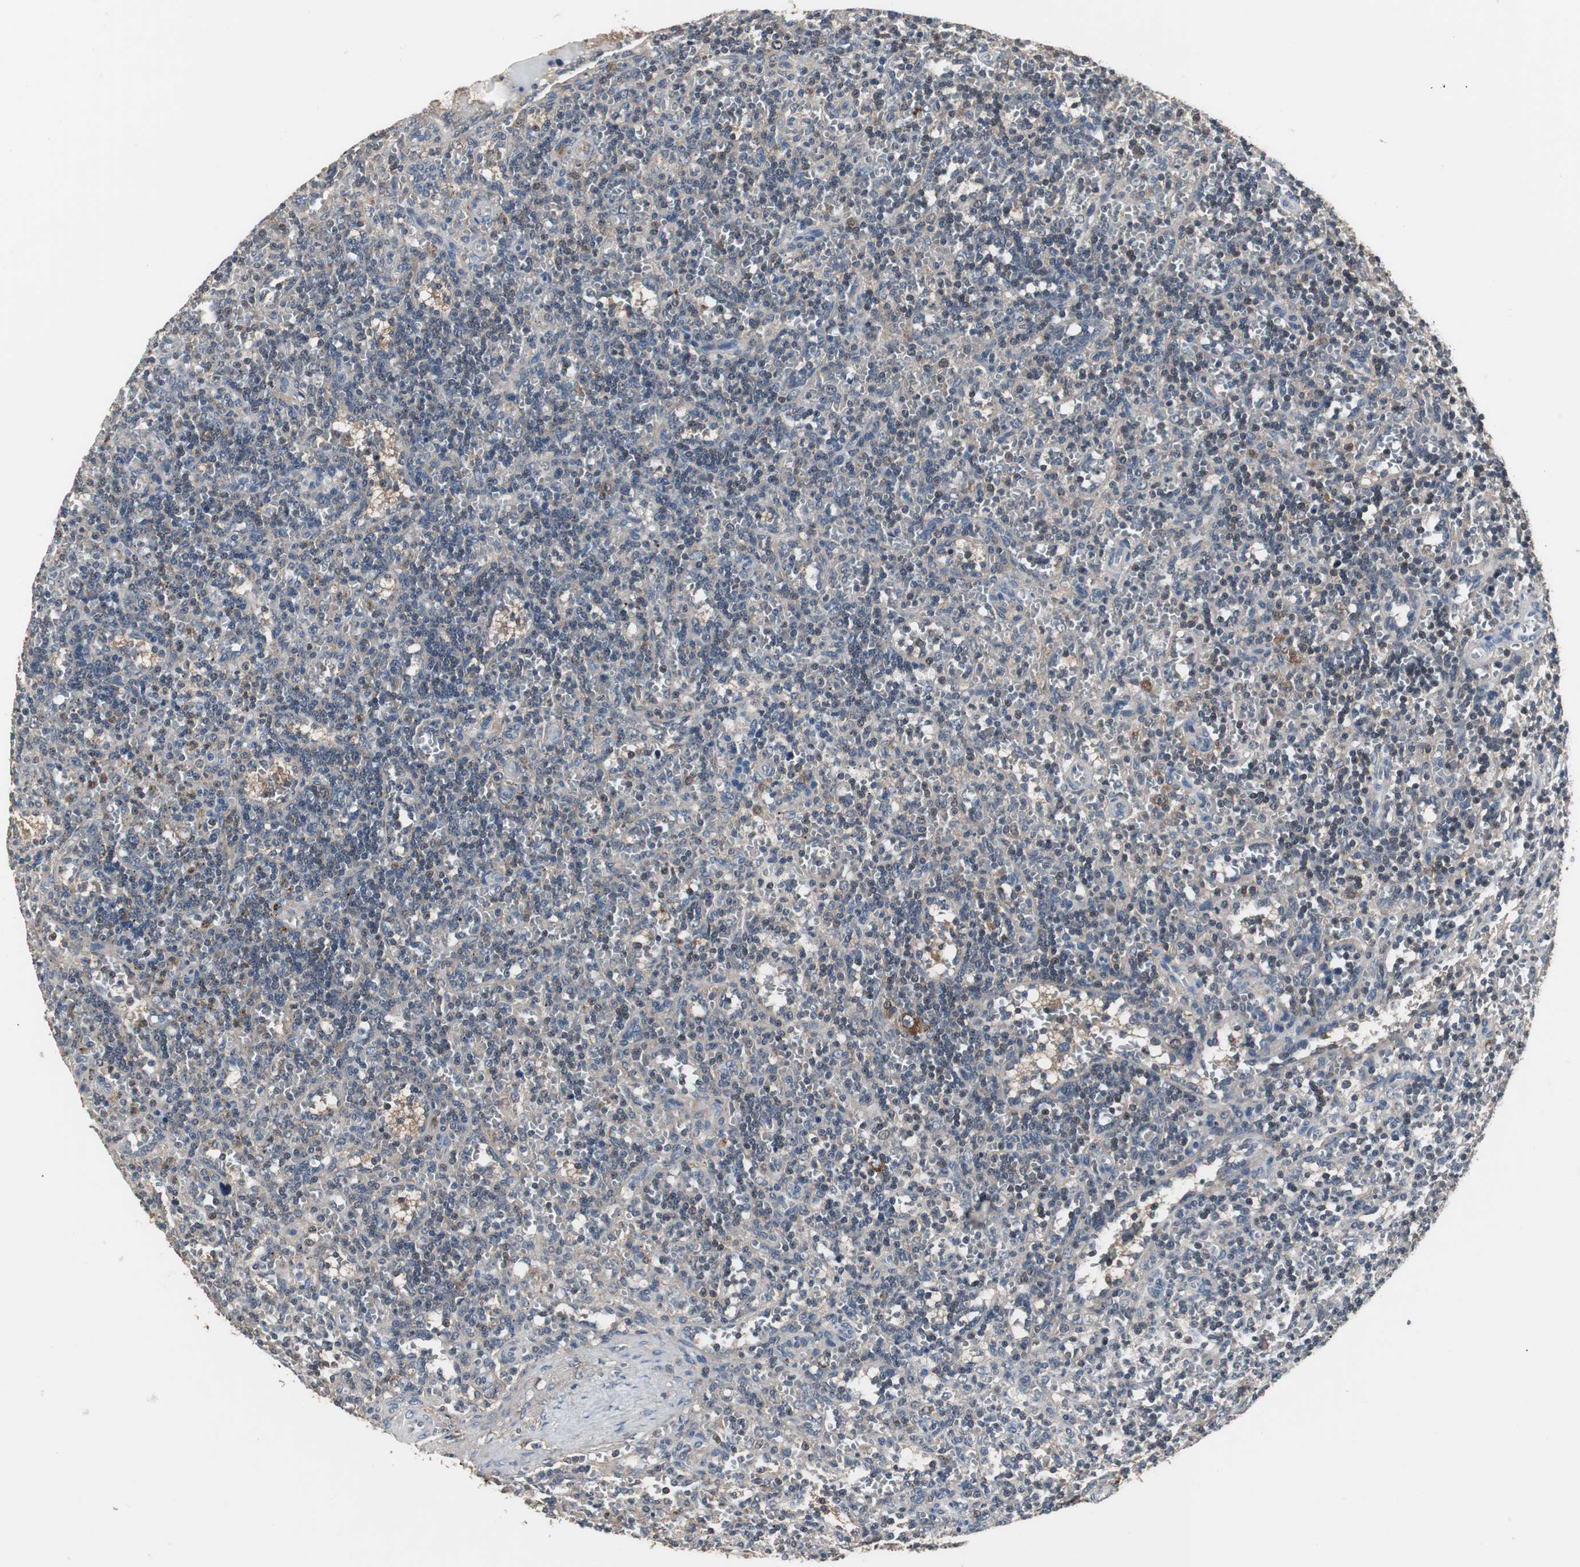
{"staining": {"intensity": "weak", "quantity": "<25%", "location": "cytoplasmic/membranous"}, "tissue": "lymphoma", "cell_type": "Tumor cells", "image_type": "cancer", "snomed": [{"axis": "morphology", "description": "Malignant lymphoma, non-Hodgkin's type, Low grade"}, {"axis": "topography", "description": "Spleen"}], "caption": "This image is of lymphoma stained with immunohistochemistry to label a protein in brown with the nuclei are counter-stained blue. There is no staining in tumor cells.", "gene": "ZSCAN22", "patient": {"sex": "male", "age": 73}}